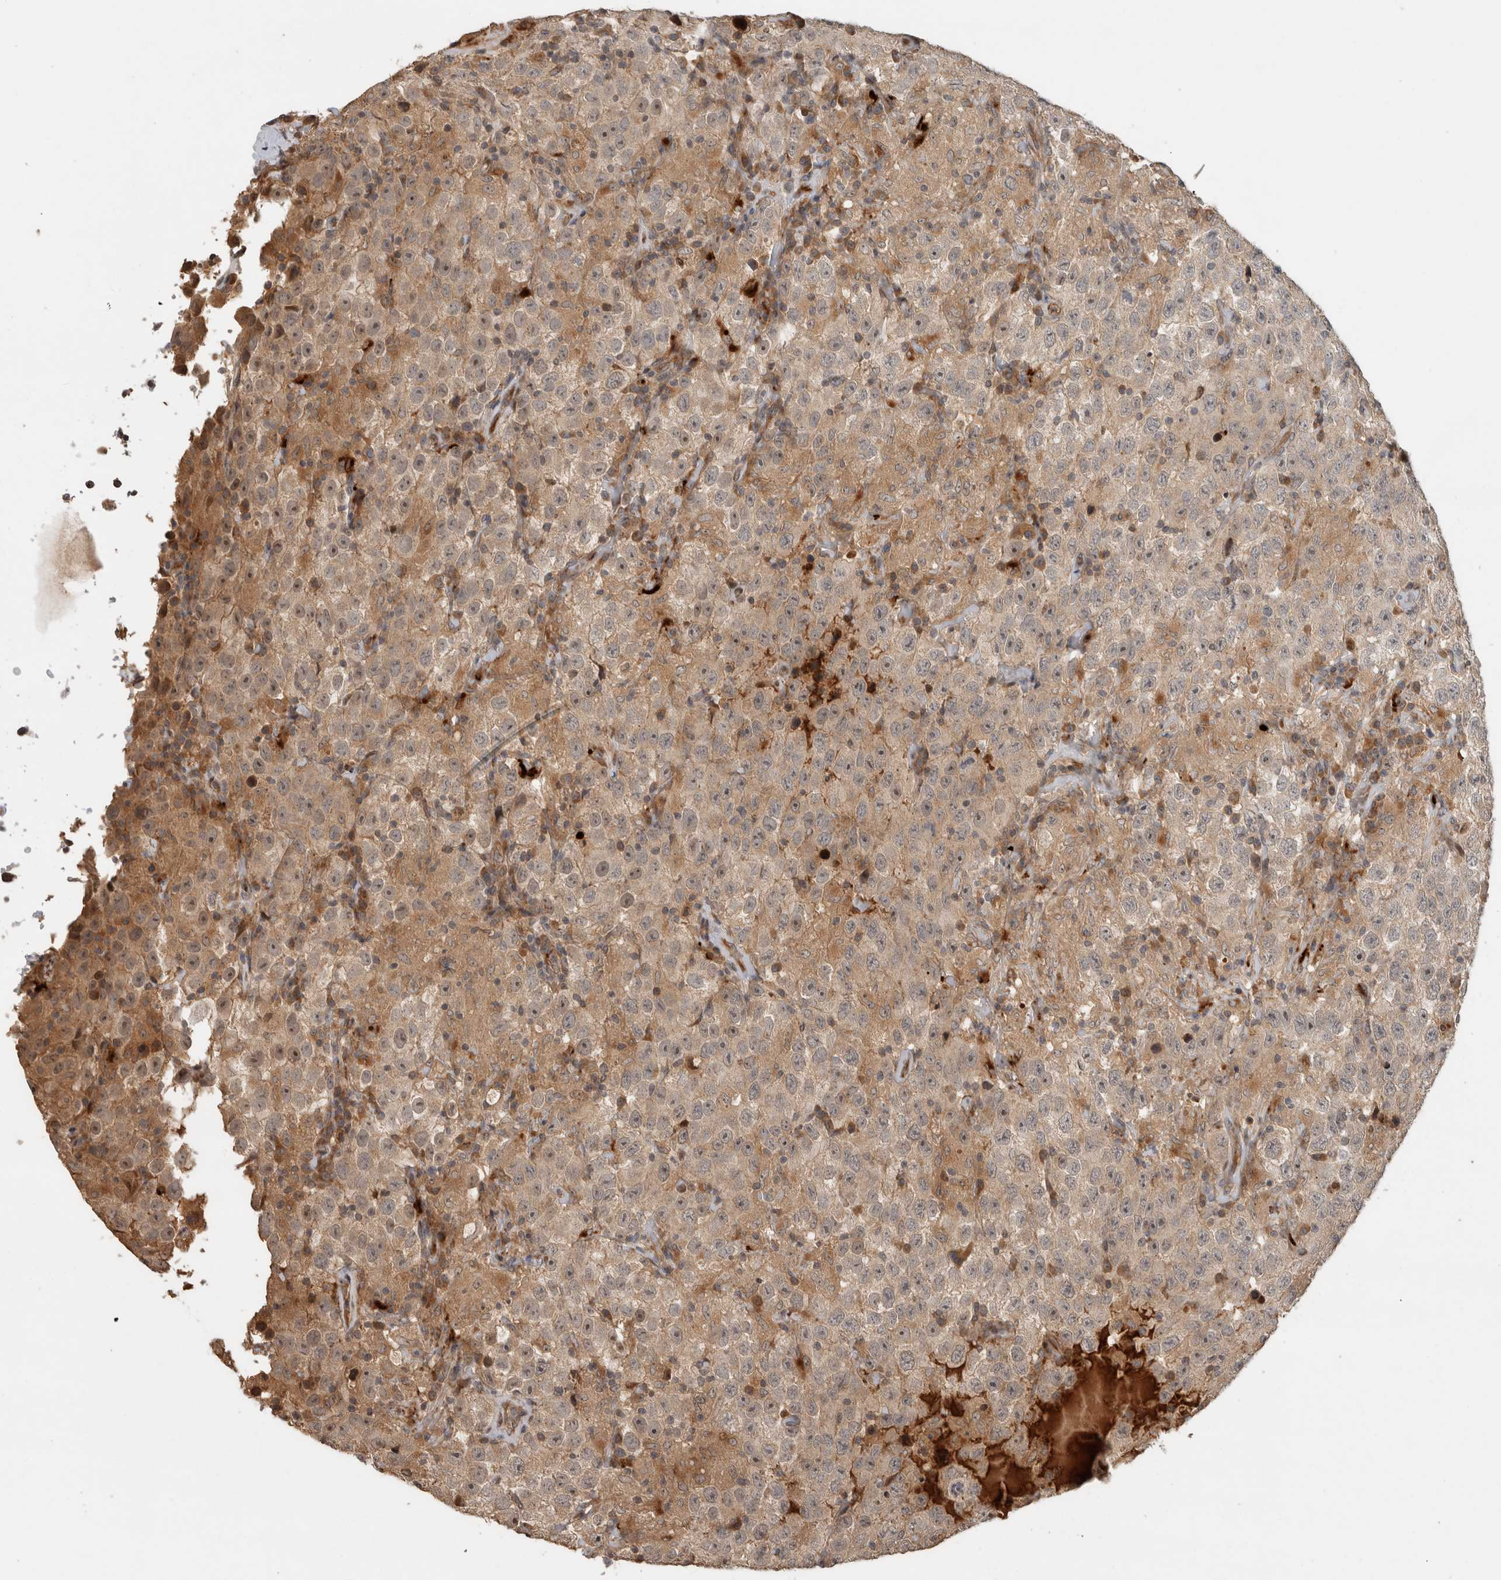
{"staining": {"intensity": "weak", "quantity": ">75%", "location": "cytoplasmic/membranous"}, "tissue": "testis cancer", "cell_type": "Tumor cells", "image_type": "cancer", "snomed": [{"axis": "morphology", "description": "Seminoma, NOS"}, {"axis": "topography", "description": "Testis"}], "caption": "Immunohistochemistry (IHC) micrograph of human testis seminoma stained for a protein (brown), which exhibits low levels of weak cytoplasmic/membranous positivity in about >75% of tumor cells.", "gene": "PITPNC1", "patient": {"sex": "male", "age": 41}}